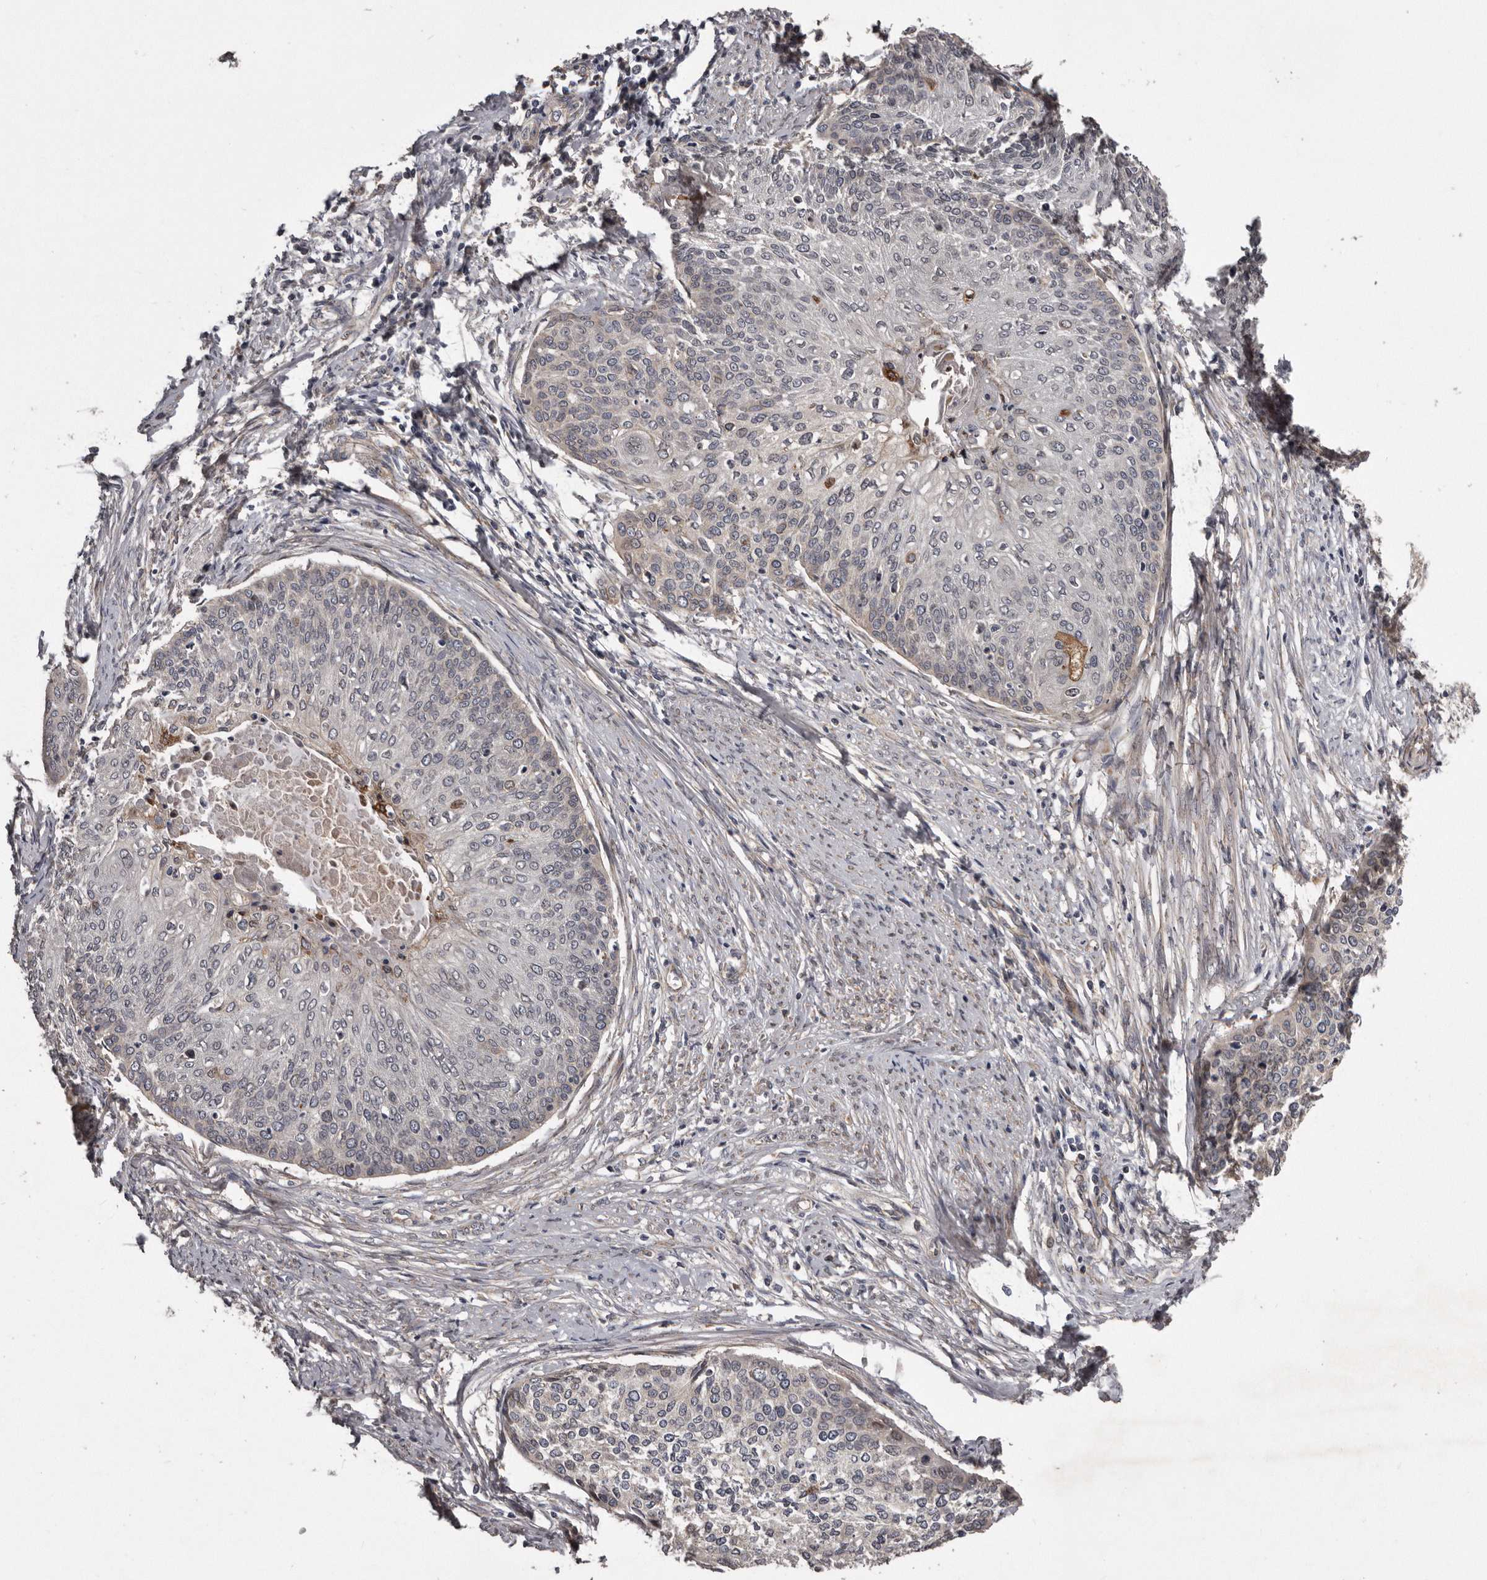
{"staining": {"intensity": "negative", "quantity": "none", "location": "none"}, "tissue": "cervical cancer", "cell_type": "Tumor cells", "image_type": "cancer", "snomed": [{"axis": "morphology", "description": "Squamous cell carcinoma, NOS"}, {"axis": "topography", "description": "Cervix"}], "caption": "Tumor cells show no significant expression in cervical cancer (squamous cell carcinoma). (Brightfield microscopy of DAB (3,3'-diaminobenzidine) immunohistochemistry (IHC) at high magnification).", "gene": "ARMCX1", "patient": {"sex": "female", "age": 37}}